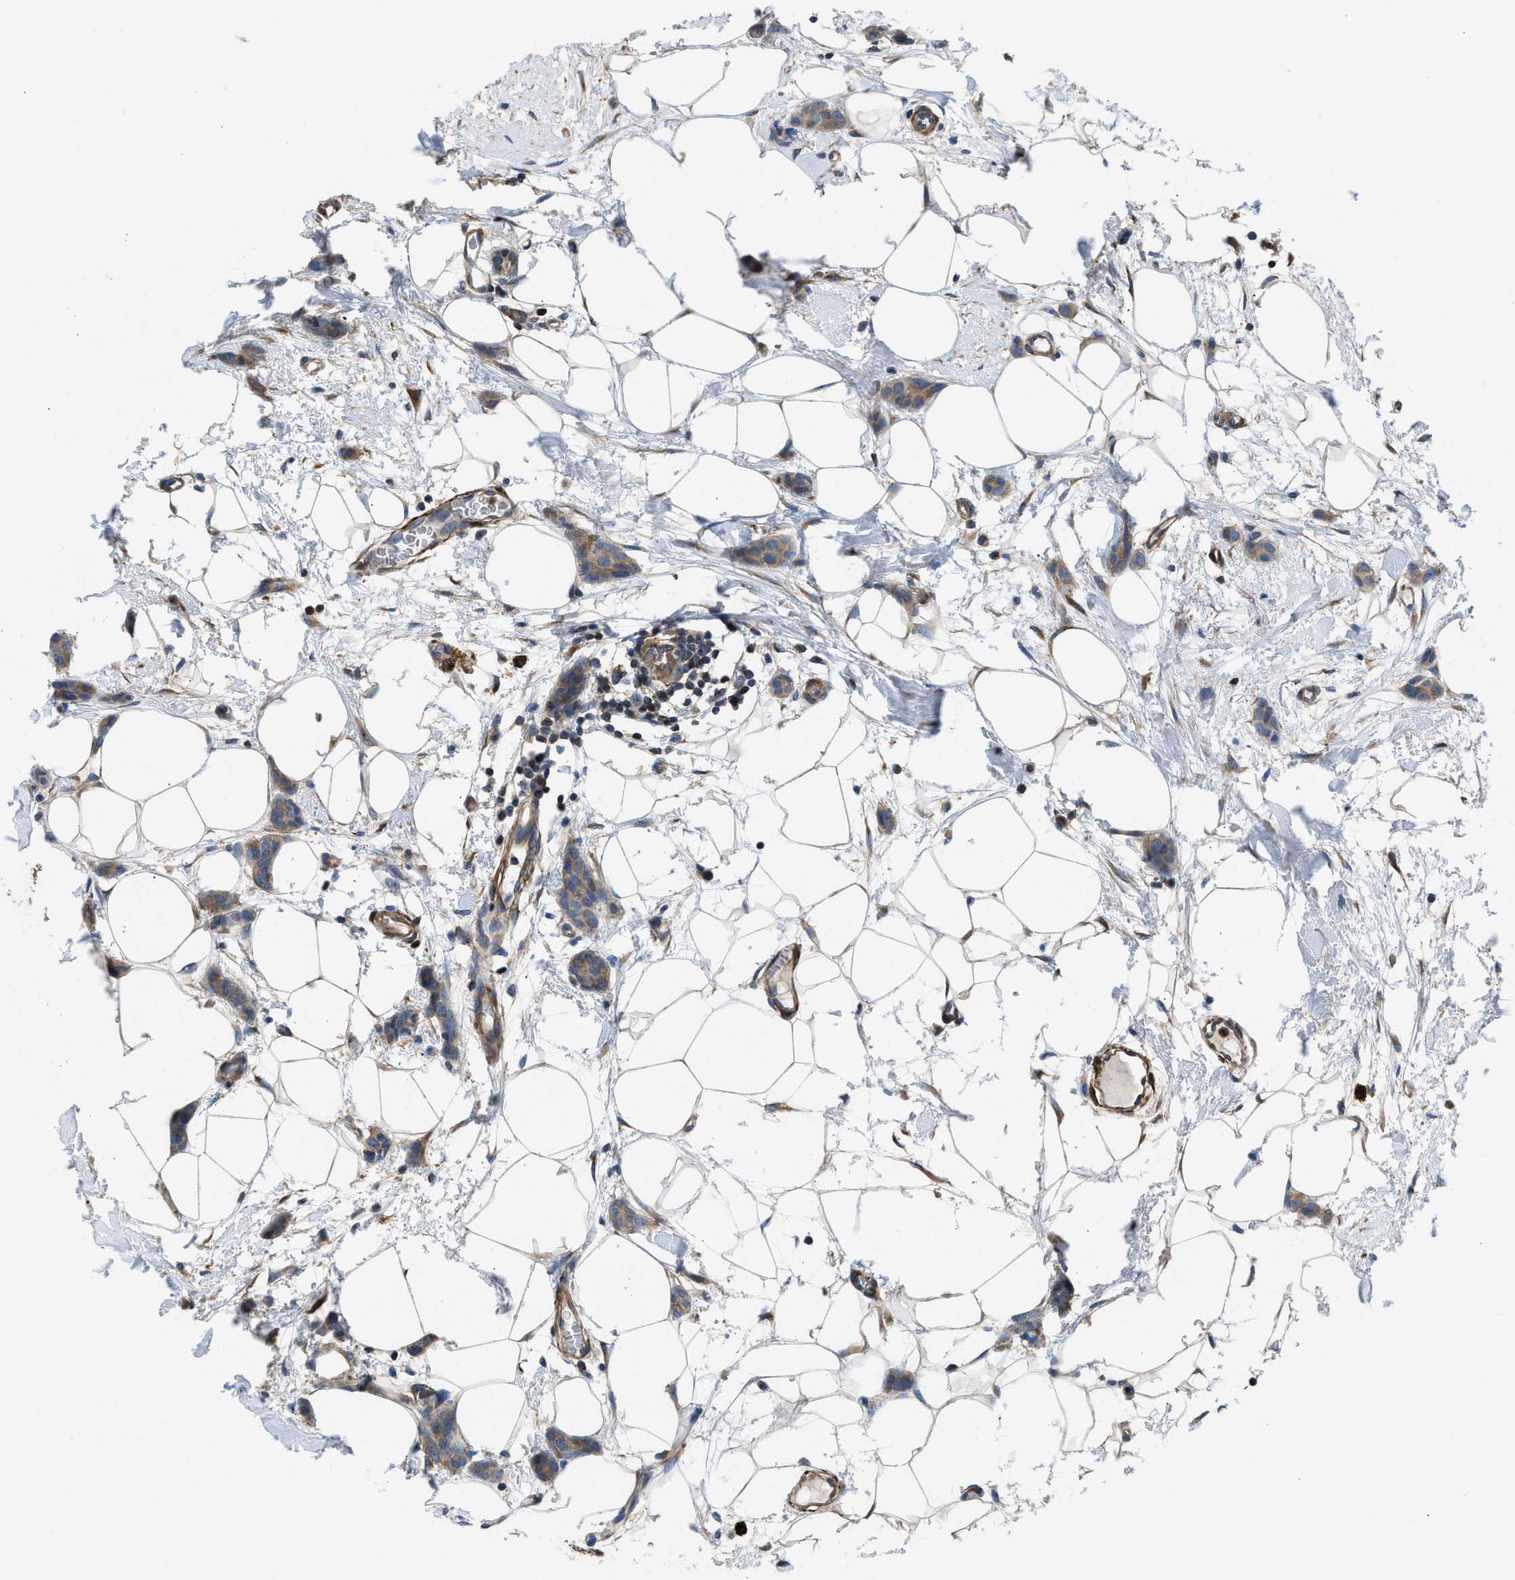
{"staining": {"intensity": "moderate", "quantity": ">75%", "location": "cytoplasmic/membranous"}, "tissue": "breast cancer", "cell_type": "Tumor cells", "image_type": "cancer", "snomed": [{"axis": "morphology", "description": "Lobular carcinoma"}, {"axis": "topography", "description": "Skin"}, {"axis": "topography", "description": "Breast"}], "caption": "A brown stain labels moderate cytoplasmic/membranous expression of a protein in human breast cancer tumor cells.", "gene": "CHKB", "patient": {"sex": "female", "age": 46}}